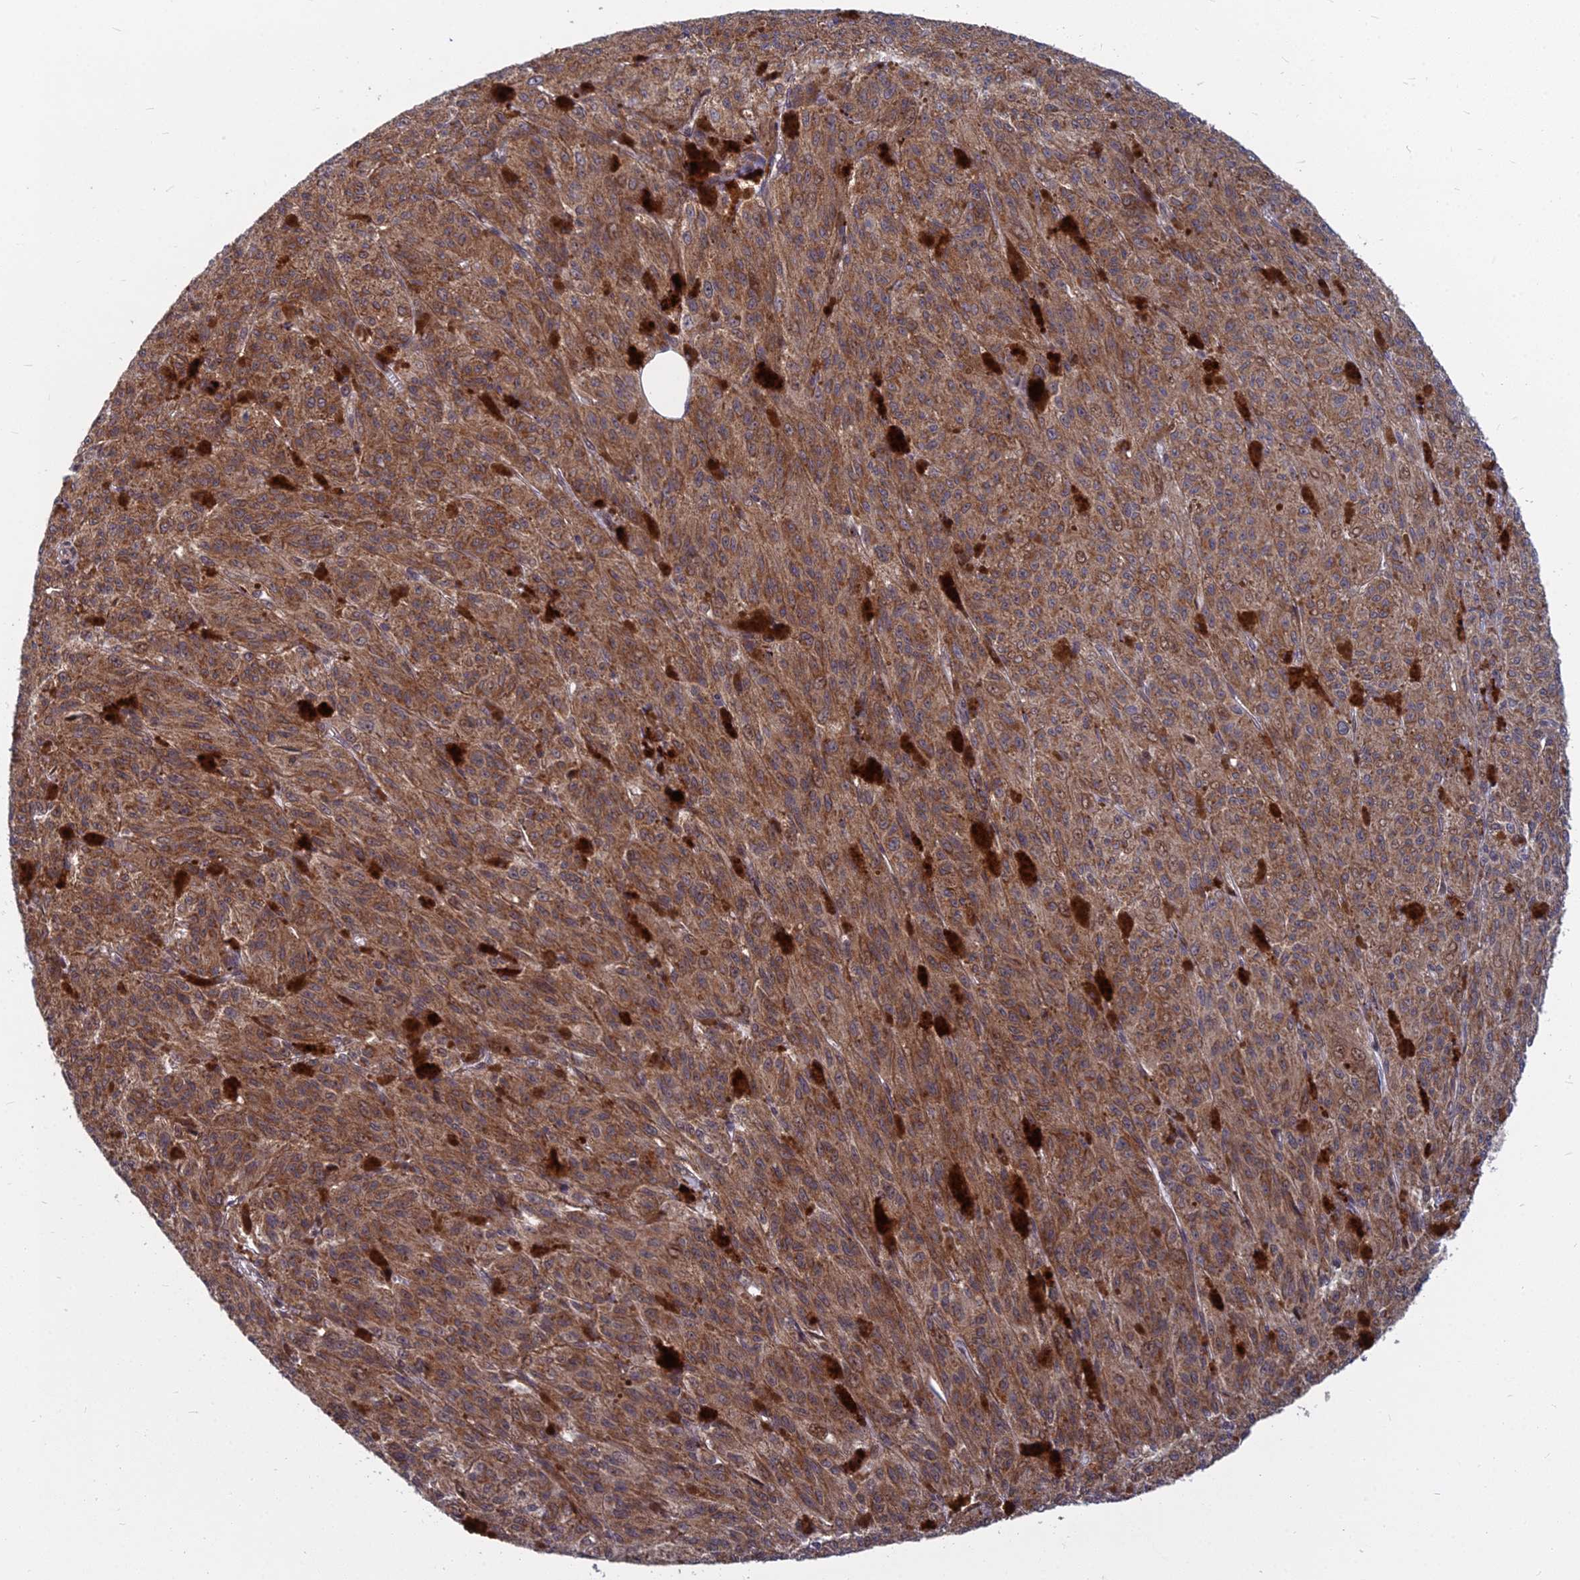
{"staining": {"intensity": "moderate", "quantity": ">75%", "location": "cytoplasmic/membranous"}, "tissue": "melanoma", "cell_type": "Tumor cells", "image_type": "cancer", "snomed": [{"axis": "morphology", "description": "Malignant melanoma, NOS"}, {"axis": "topography", "description": "Skin"}], "caption": "Immunohistochemical staining of malignant melanoma exhibits moderate cytoplasmic/membranous protein staining in about >75% of tumor cells. Using DAB (3,3'-diaminobenzidine) (brown) and hematoxylin (blue) stains, captured at high magnification using brightfield microscopy.", "gene": "COMMD2", "patient": {"sex": "female", "age": 52}}